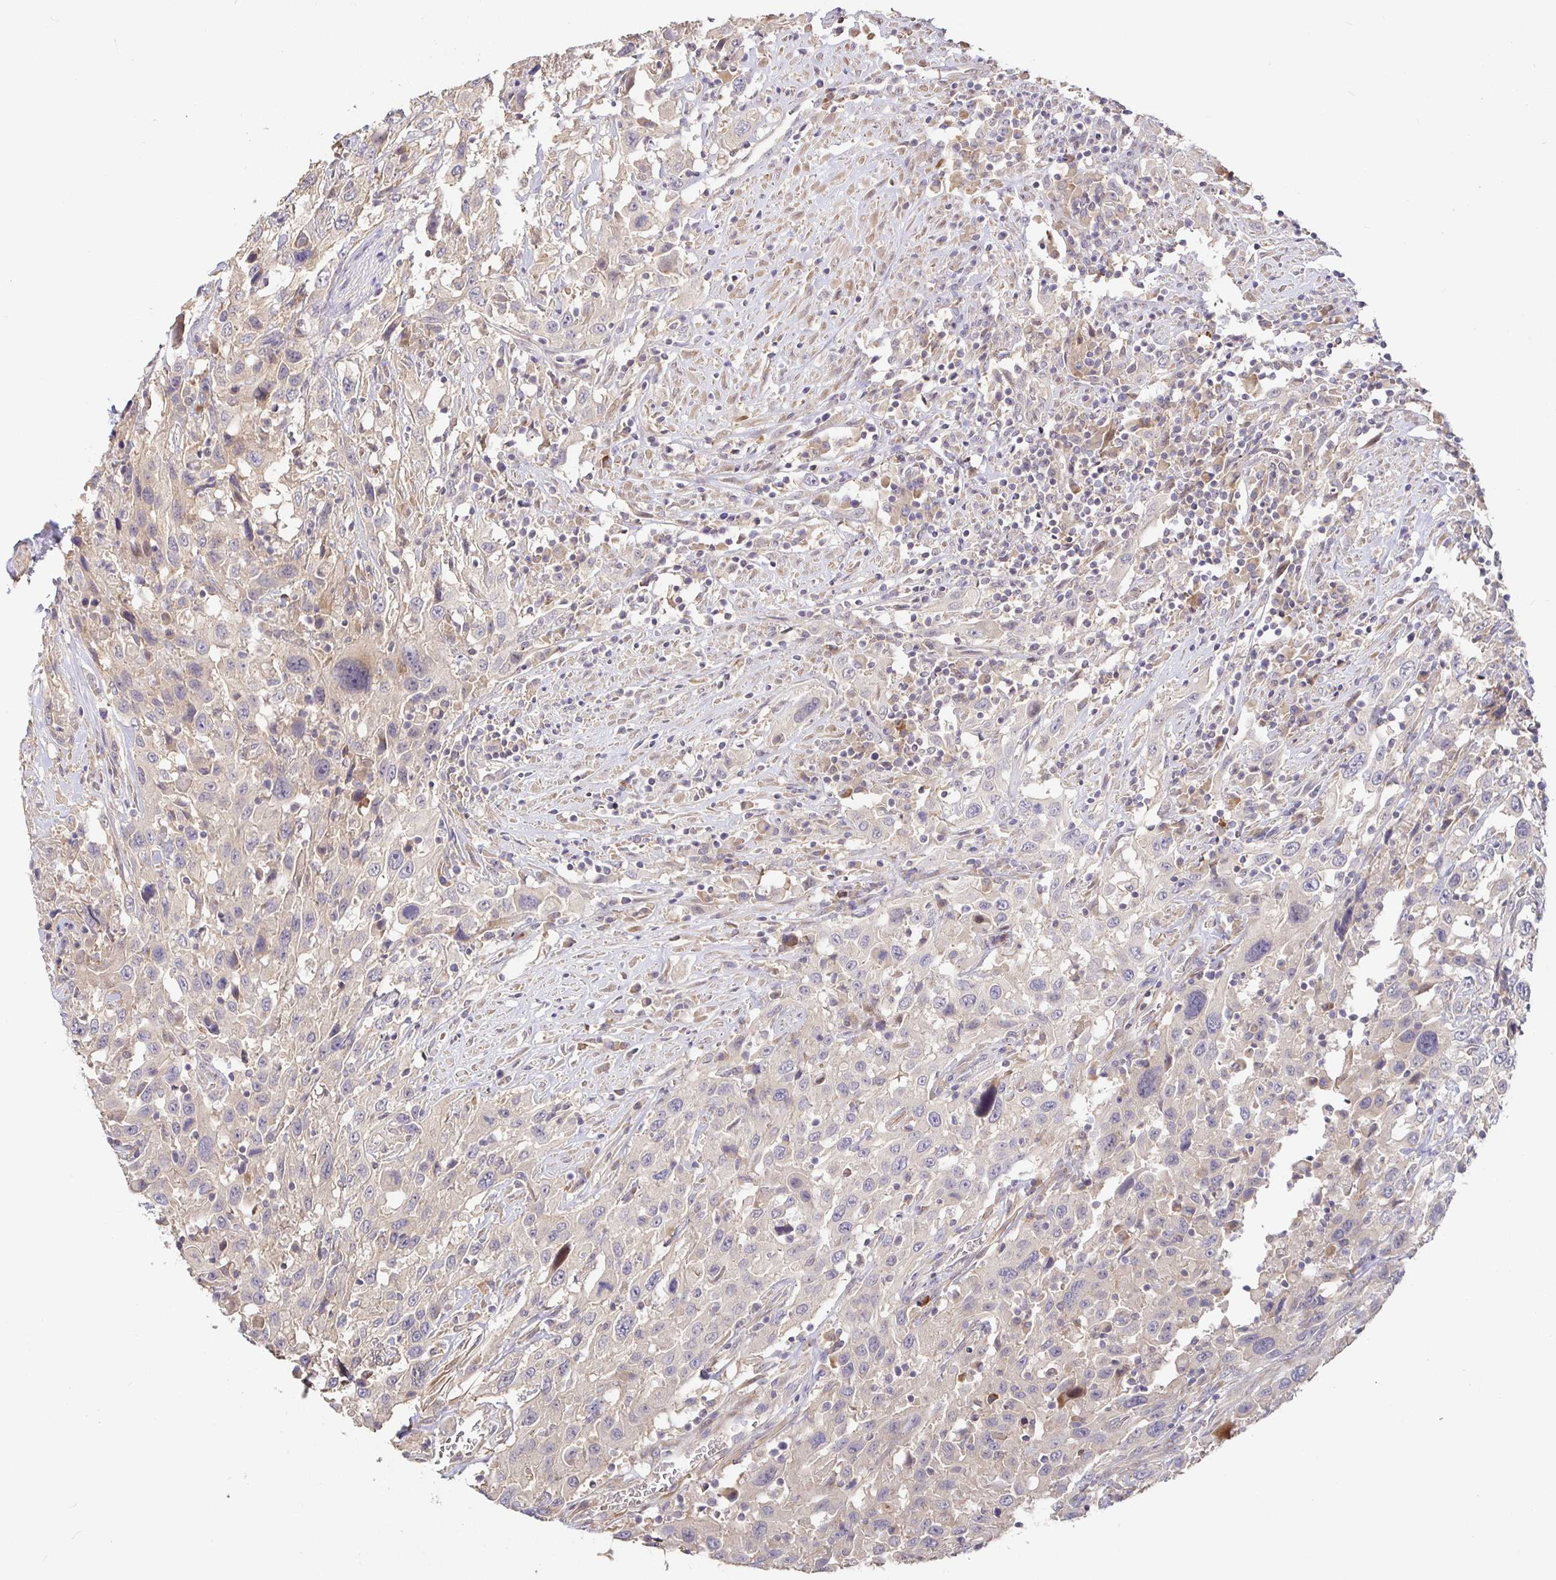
{"staining": {"intensity": "negative", "quantity": "none", "location": "none"}, "tissue": "urothelial cancer", "cell_type": "Tumor cells", "image_type": "cancer", "snomed": [{"axis": "morphology", "description": "Urothelial carcinoma, High grade"}, {"axis": "topography", "description": "Urinary bladder"}], "caption": "Protein analysis of urothelial carcinoma (high-grade) reveals no significant positivity in tumor cells.", "gene": "ZDHHC11", "patient": {"sex": "male", "age": 61}}